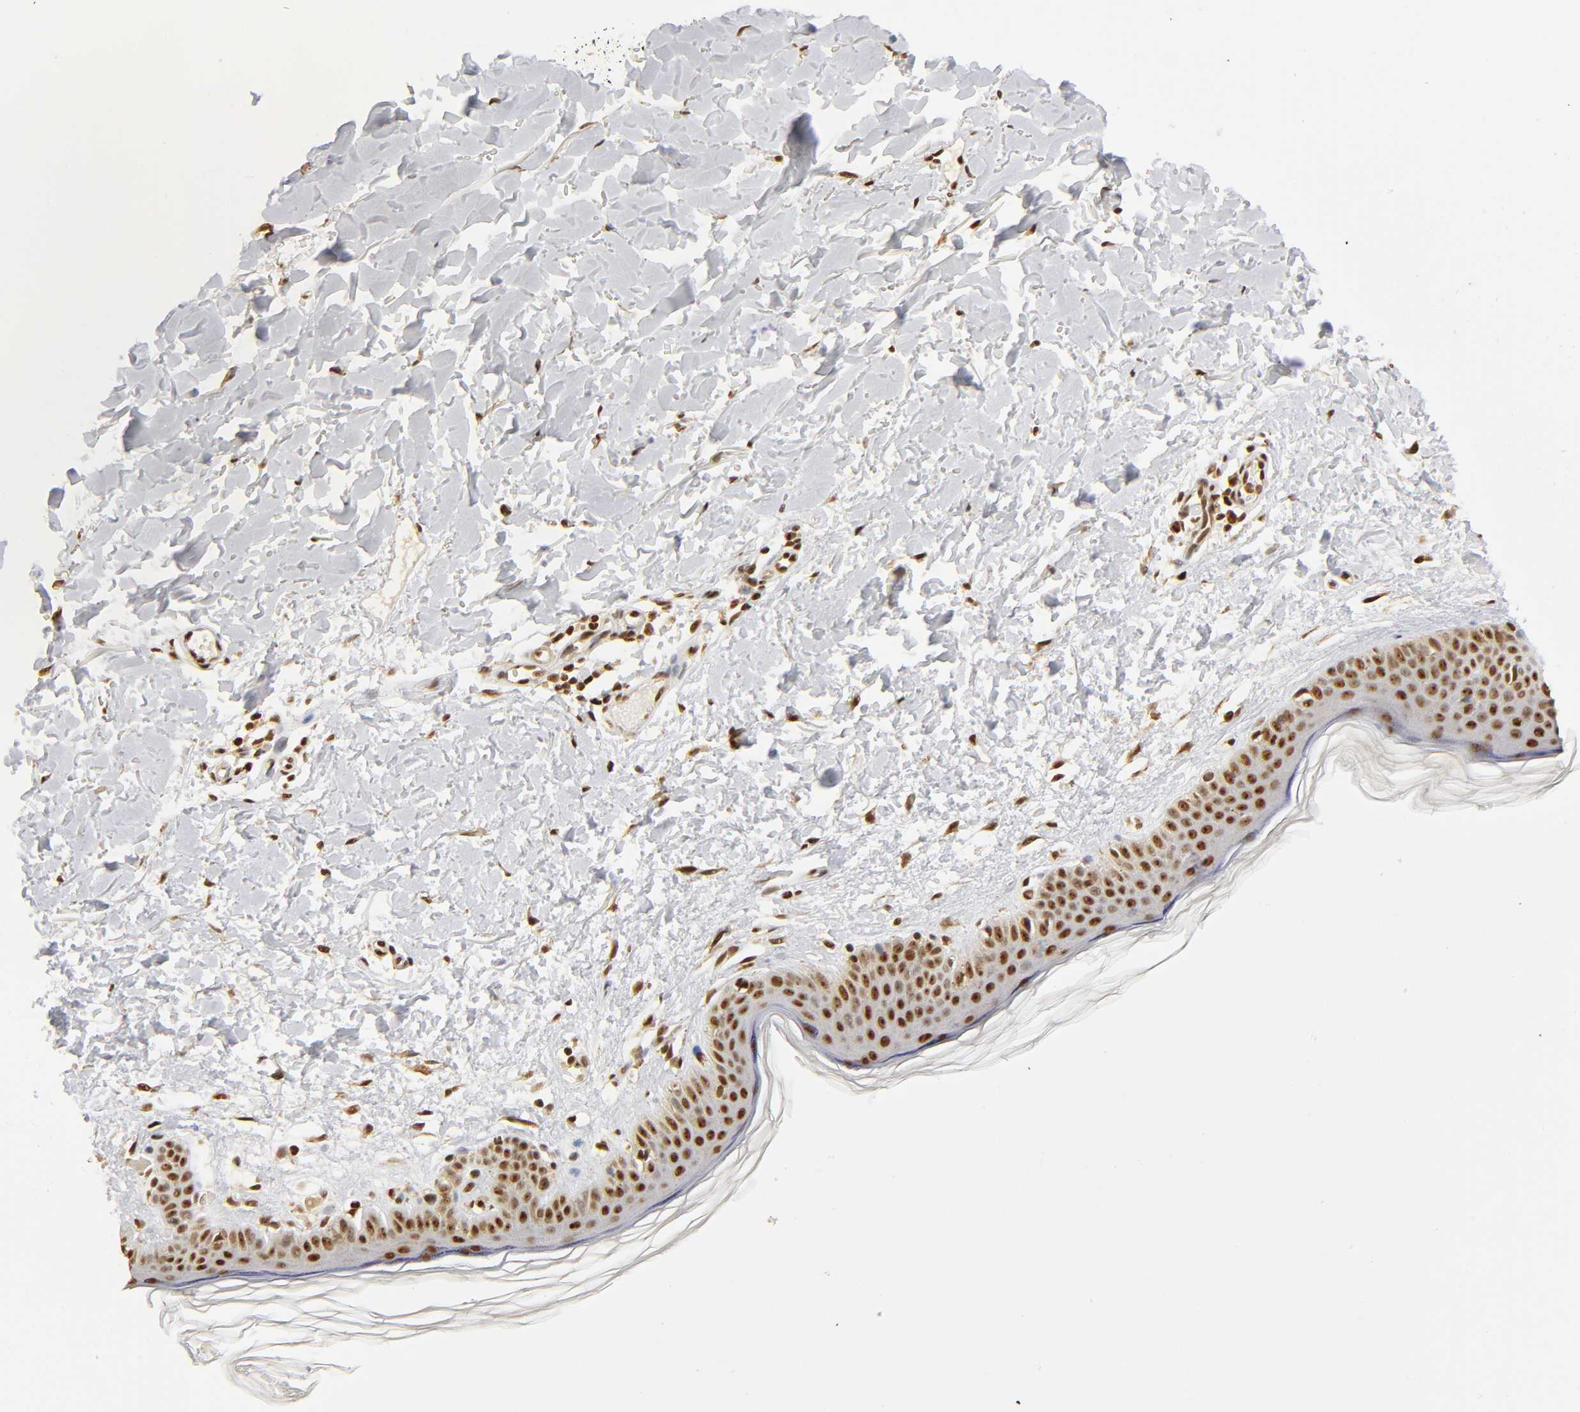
{"staining": {"intensity": "strong", "quantity": ">75%", "location": "nuclear"}, "tissue": "skin", "cell_type": "Fibroblasts", "image_type": "normal", "snomed": [{"axis": "morphology", "description": "Normal tissue, NOS"}, {"axis": "topography", "description": "Skin"}], "caption": "Immunohistochemical staining of benign skin demonstrates strong nuclear protein expression in about >75% of fibroblasts.", "gene": "RNF122", "patient": {"sex": "female", "age": 56}}